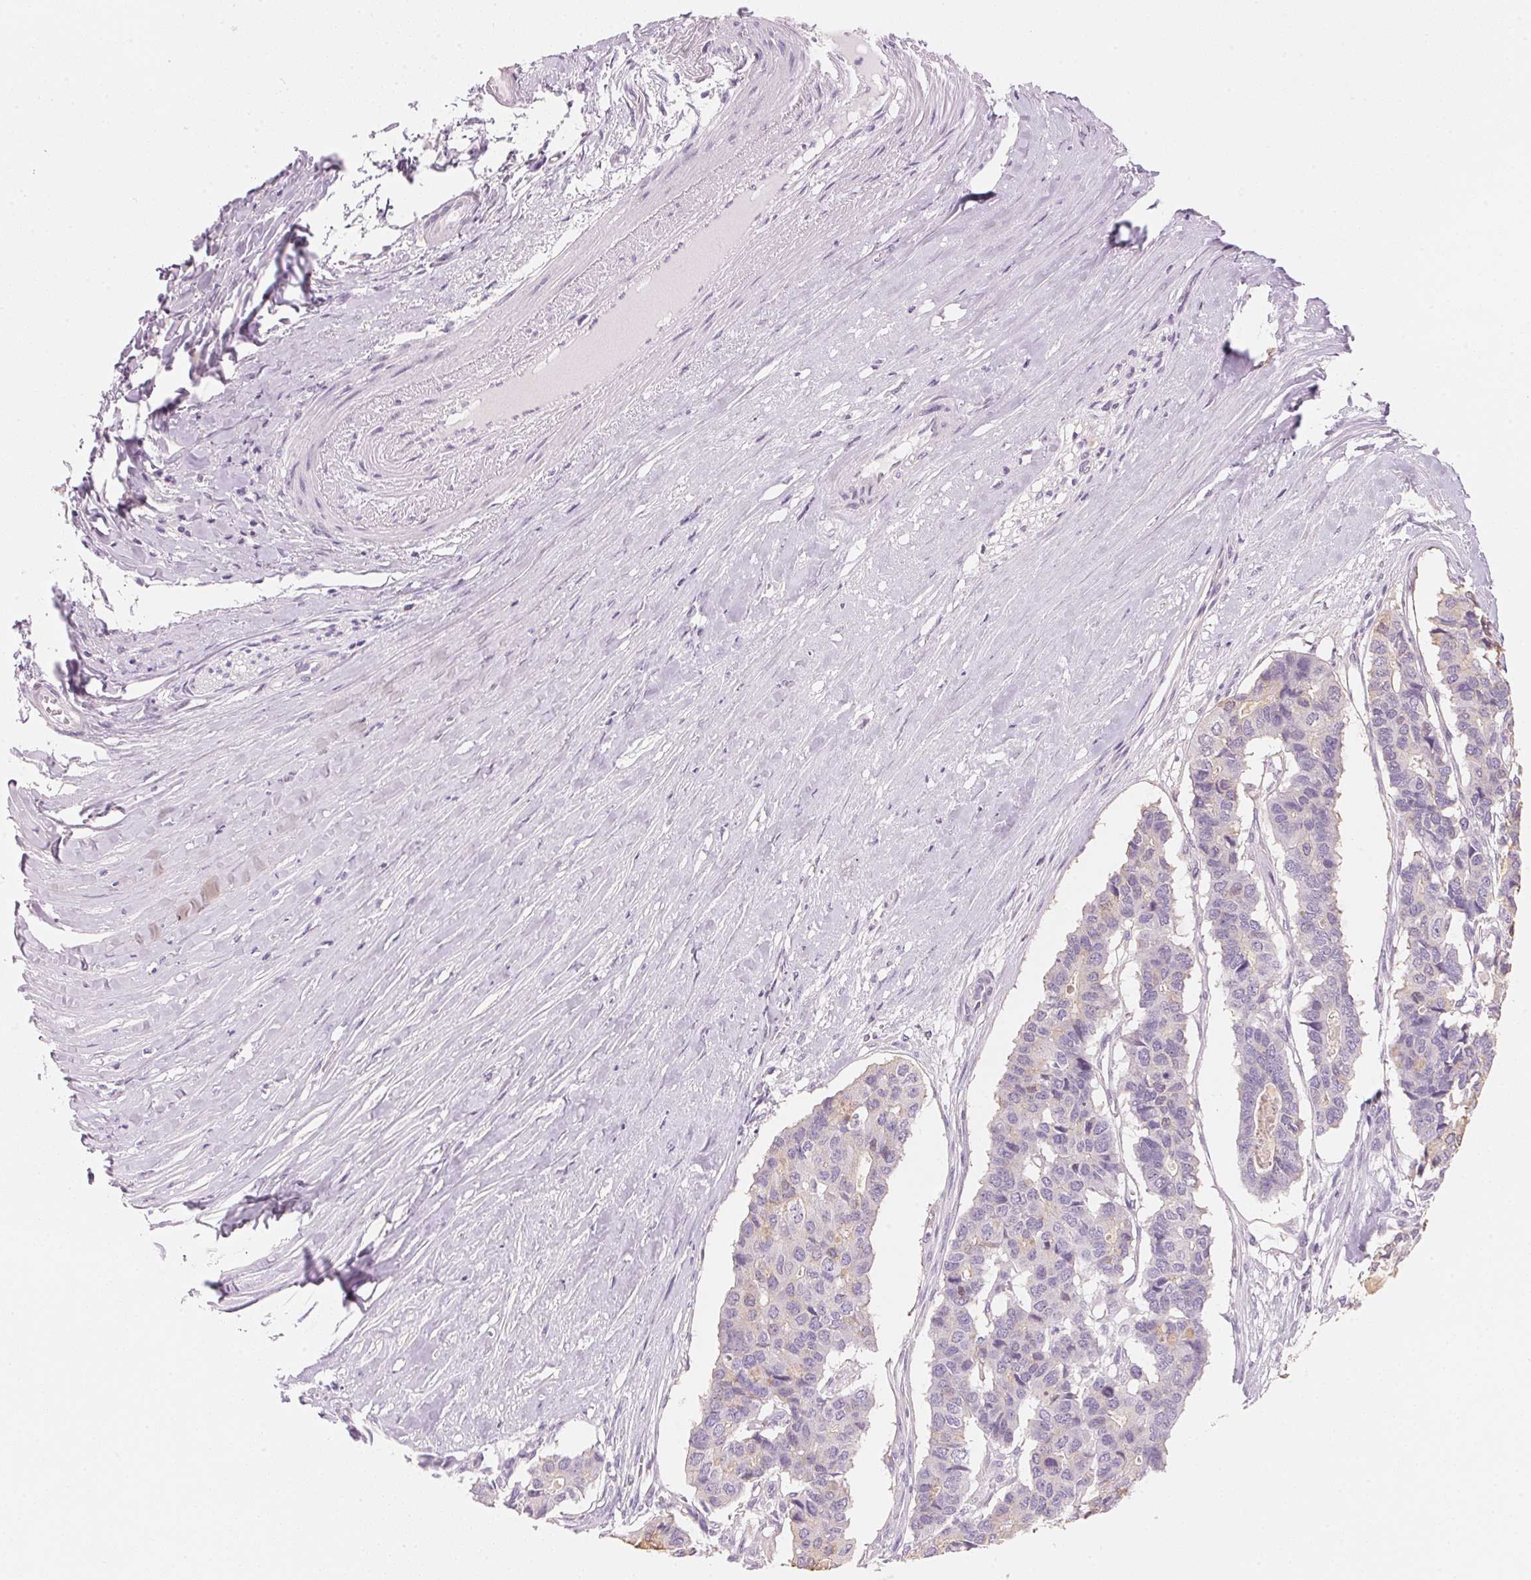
{"staining": {"intensity": "weak", "quantity": "<25%", "location": "cytoplasmic/membranous"}, "tissue": "pancreatic cancer", "cell_type": "Tumor cells", "image_type": "cancer", "snomed": [{"axis": "morphology", "description": "Adenocarcinoma, NOS"}, {"axis": "topography", "description": "Pancreas"}], "caption": "Immunohistochemistry (IHC) histopathology image of neoplastic tissue: pancreatic cancer stained with DAB displays no significant protein positivity in tumor cells. Nuclei are stained in blue.", "gene": "HOXB13", "patient": {"sex": "male", "age": 50}}